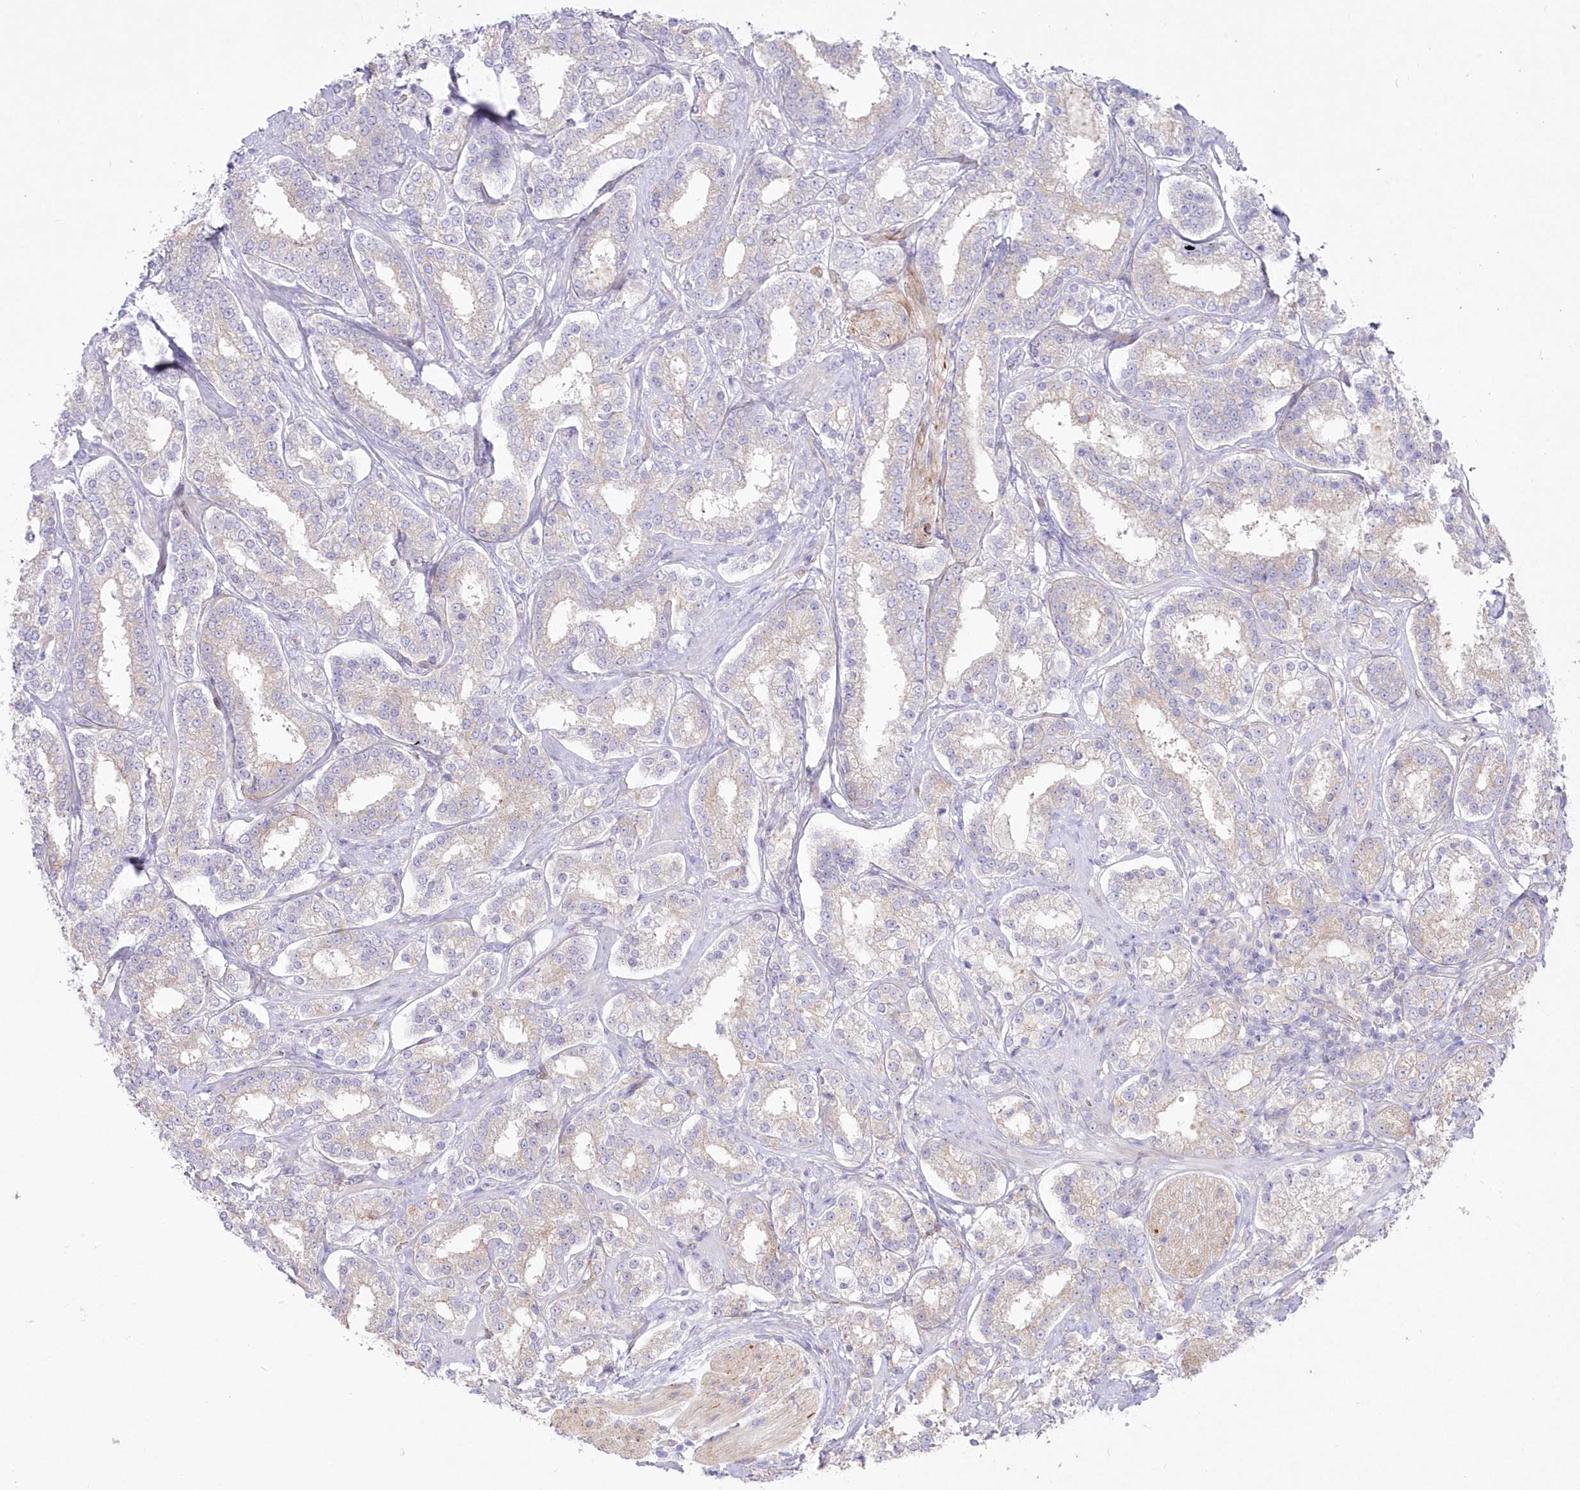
{"staining": {"intensity": "weak", "quantity": "<25%", "location": "cytoplasmic/membranous"}, "tissue": "prostate cancer", "cell_type": "Tumor cells", "image_type": "cancer", "snomed": [{"axis": "morphology", "description": "Normal tissue, NOS"}, {"axis": "morphology", "description": "Adenocarcinoma, High grade"}, {"axis": "topography", "description": "Prostate"}], "caption": "High power microscopy micrograph of an IHC photomicrograph of prostate adenocarcinoma (high-grade), revealing no significant expression in tumor cells.", "gene": "ZNF843", "patient": {"sex": "male", "age": 83}}